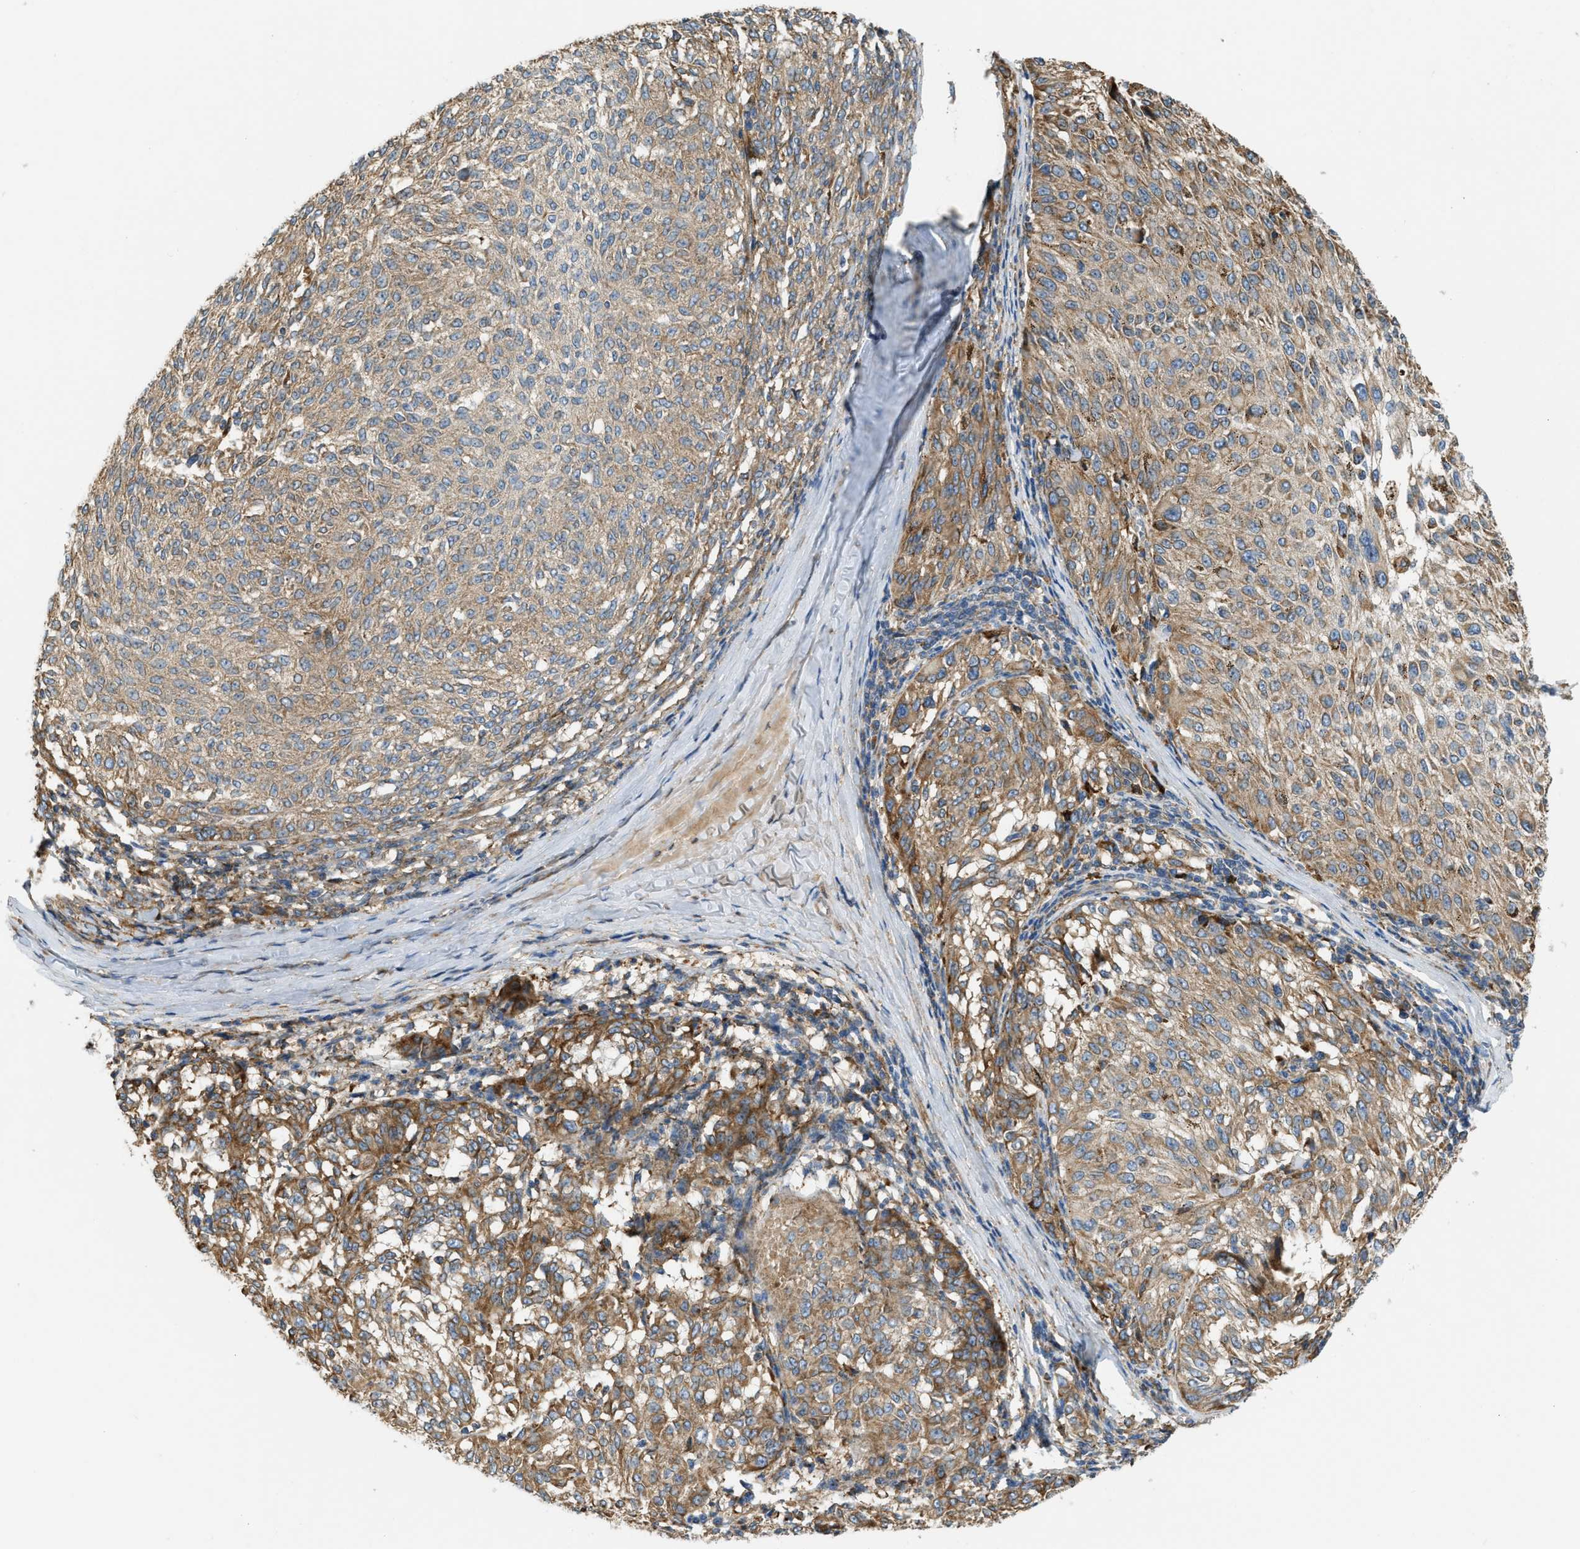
{"staining": {"intensity": "moderate", "quantity": ">75%", "location": "cytoplasmic/membranous"}, "tissue": "melanoma", "cell_type": "Tumor cells", "image_type": "cancer", "snomed": [{"axis": "morphology", "description": "Malignant melanoma, NOS"}, {"axis": "topography", "description": "Skin"}], "caption": "The micrograph reveals staining of malignant melanoma, revealing moderate cytoplasmic/membranous protein positivity (brown color) within tumor cells. The staining was performed using DAB, with brown indicating positive protein expression. Nuclei are stained blue with hematoxylin.", "gene": "TMEM68", "patient": {"sex": "female", "age": 72}}